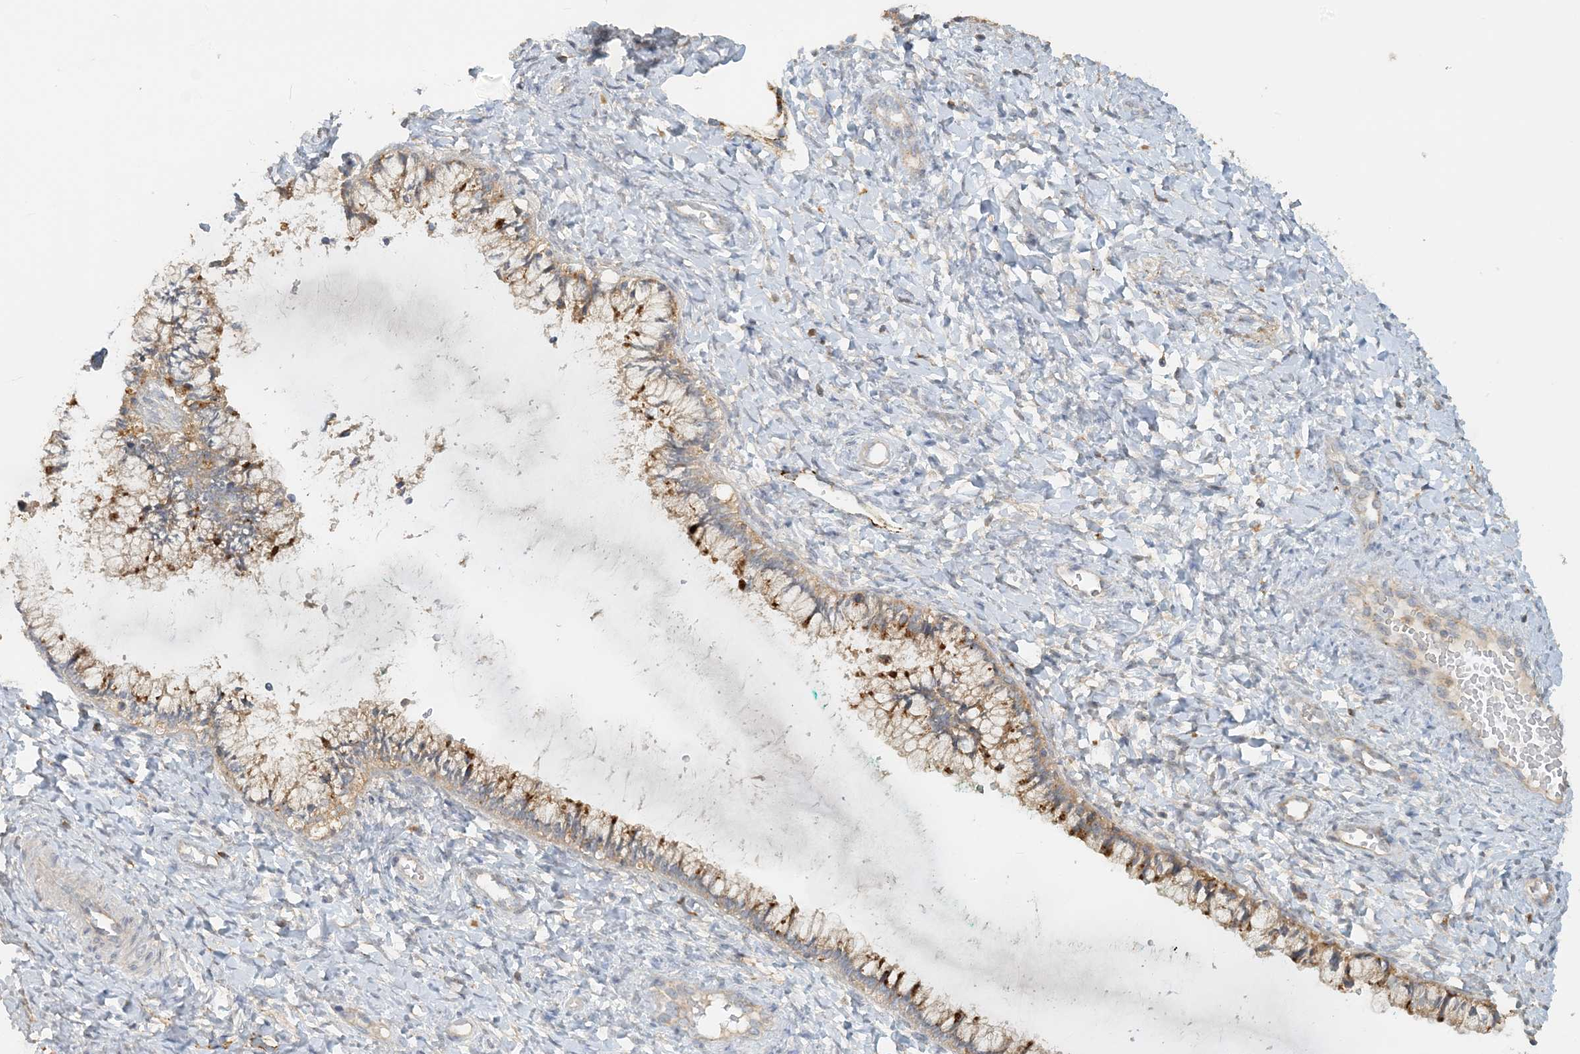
{"staining": {"intensity": "moderate", "quantity": ">75%", "location": "cytoplasmic/membranous"}, "tissue": "cervix", "cell_type": "Glandular cells", "image_type": "normal", "snomed": [{"axis": "morphology", "description": "Normal tissue, NOS"}, {"axis": "morphology", "description": "Adenocarcinoma, NOS"}, {"axis": "topography", "description": "Cervix"}], "caption": "Immunohistochemistry (IHC) micrograph of unremarkable cervix stained for a protein (brown), which shows medium levels of moderate cytoplasmic/membranous expression in about >75% of glandular cells.", "gene": "SPPL2A", "patient": {"sex": "female", "age": 29}}